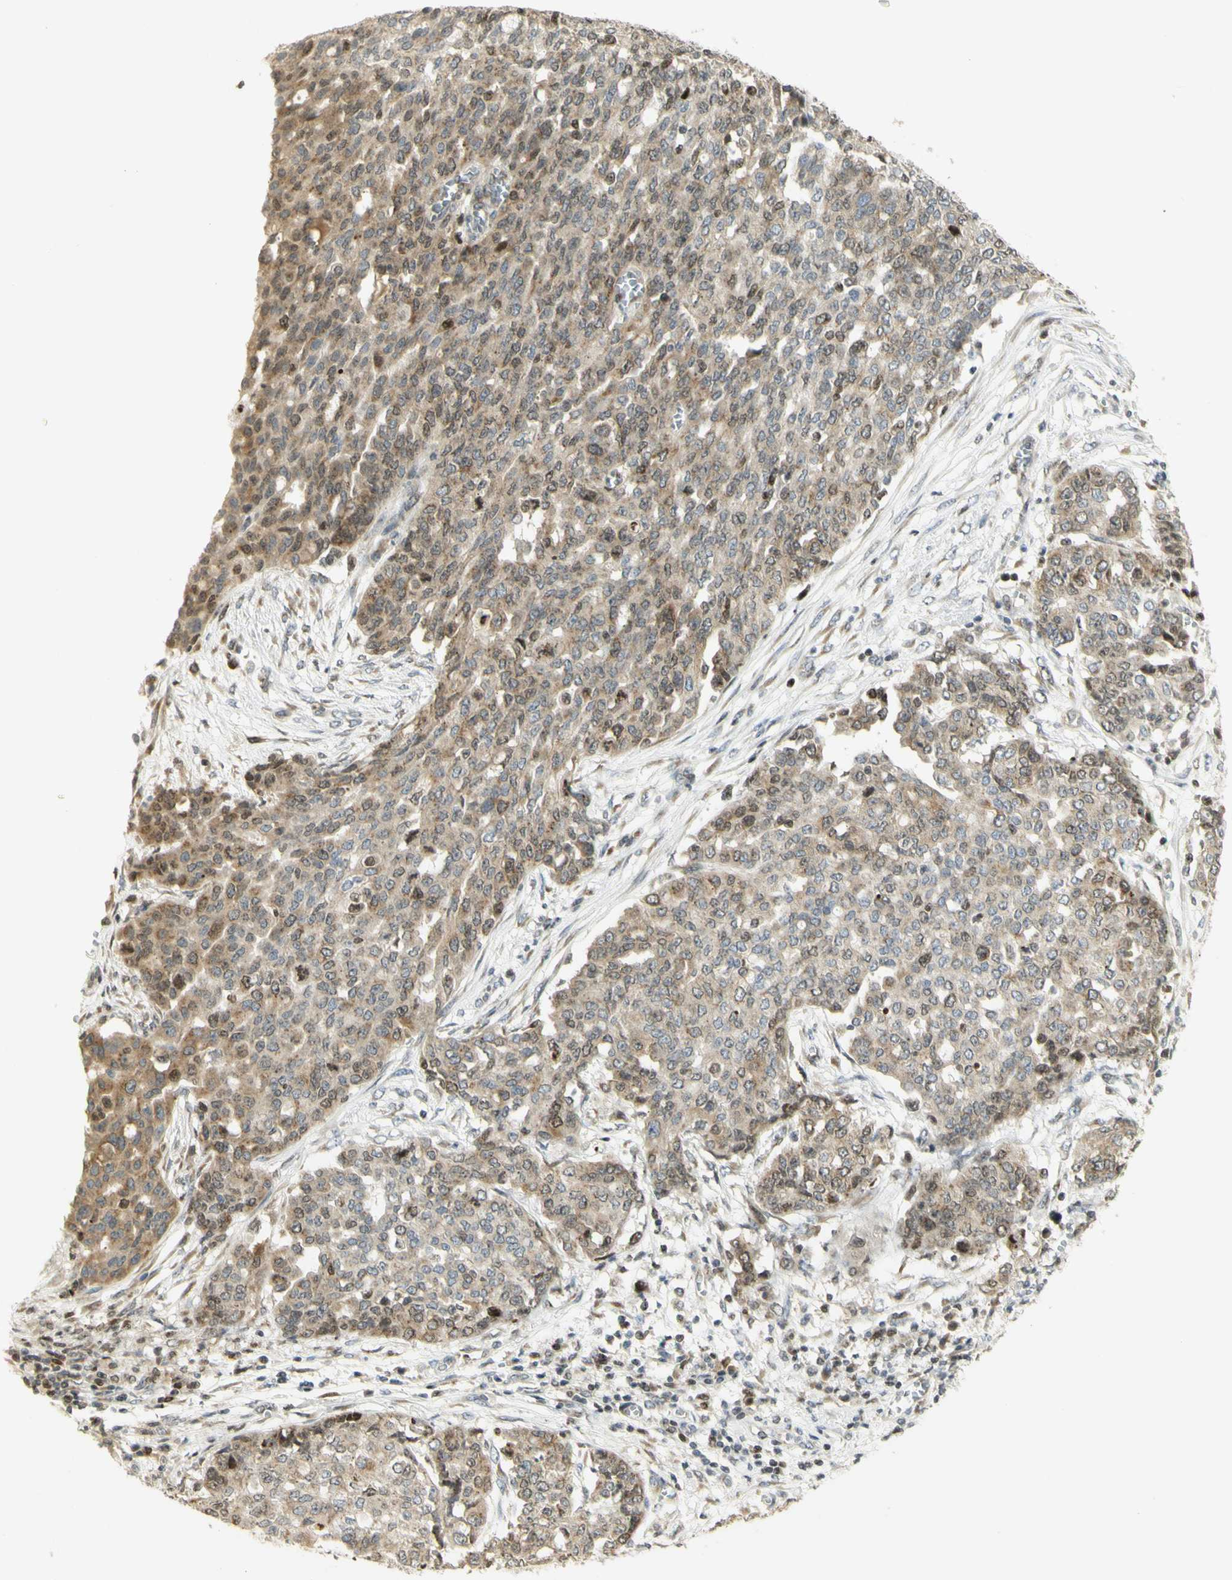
{"staining": {"intensity": "moderate", "quantity": ">75%", "location": "cytoplasmic/membranous,nuclear"}, "tissue": "ovarian cancer", "cell_type": "Tumor cells", "image_type": "cancer", "snomed": [{"axis": "morphology", "description": "Cystadenocarcinoma, serous, NOS"}, {"axis": "topography", "description": "Soft tissue"}, {"axis": "topography", "description": "Ovary"}], "caption": "Ovarian cancer (serous cystadenocarcinoma) stained with a brown dye shows moderate cytoplasmic/membranous and nuclear positive staining in approximately >75% of tumor cells.", "gene": "KIF11", "patient": {"sex": "female", "age": 57}}